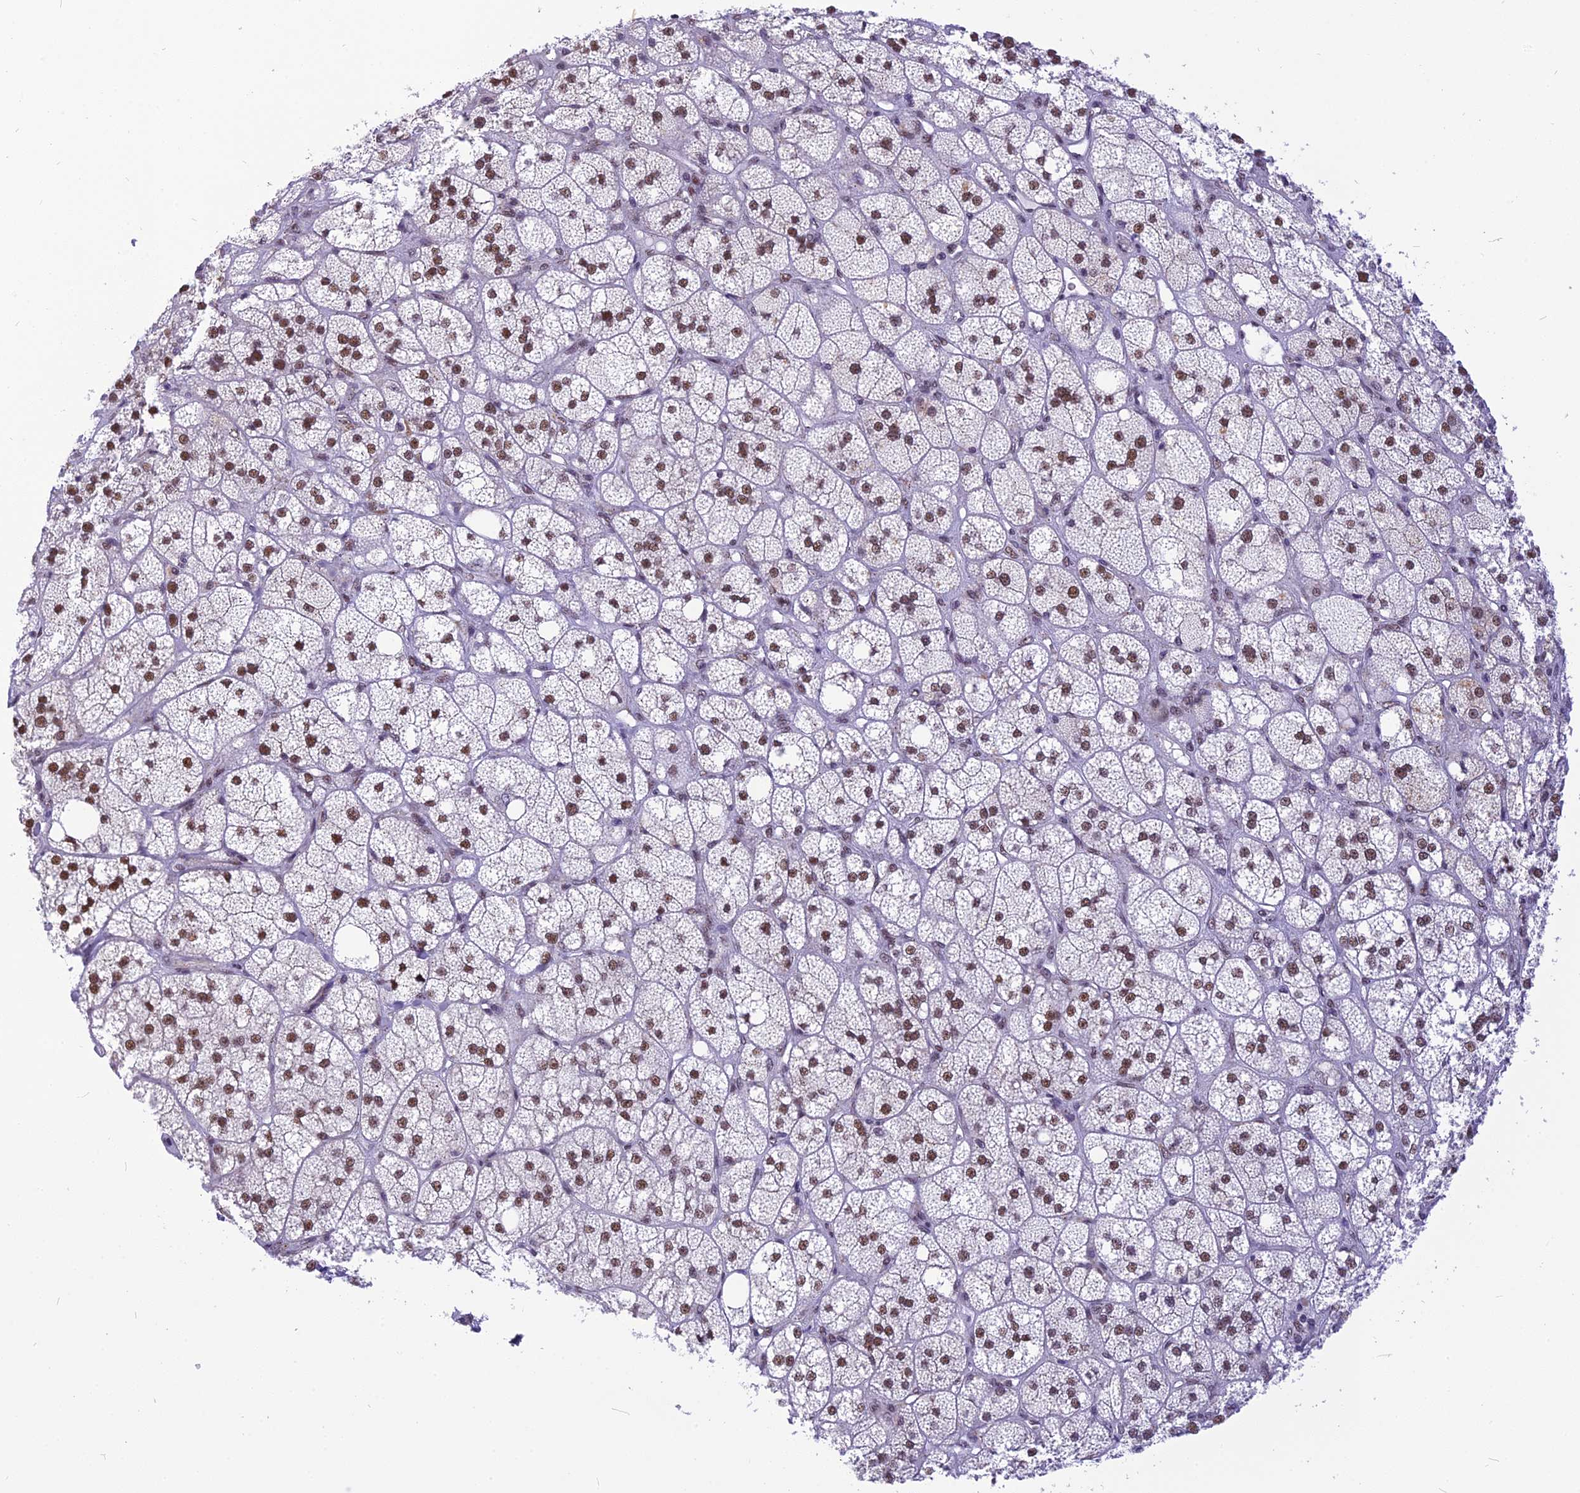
{"staining": {"intensity": "strong", "quantity": "25%-75%", "location": "nuclear"}, "tissue": "adrenal gland", "cell_type": "Glandular cells", "image_type": "normal", "snomed": [{"axis": "morphology", "description": "Normal tissue, NOS"}, {"axis": "topography", "description": "Adrenal gland"}], "caption": "There is high levels of strong nuclear positivity in glandular cells of normal adrenal gland, as demonstrated by immunohistochemical staining (brown color).", "gene": "IRF2BP1", "patient": {"sex": "male", "age": 61}}